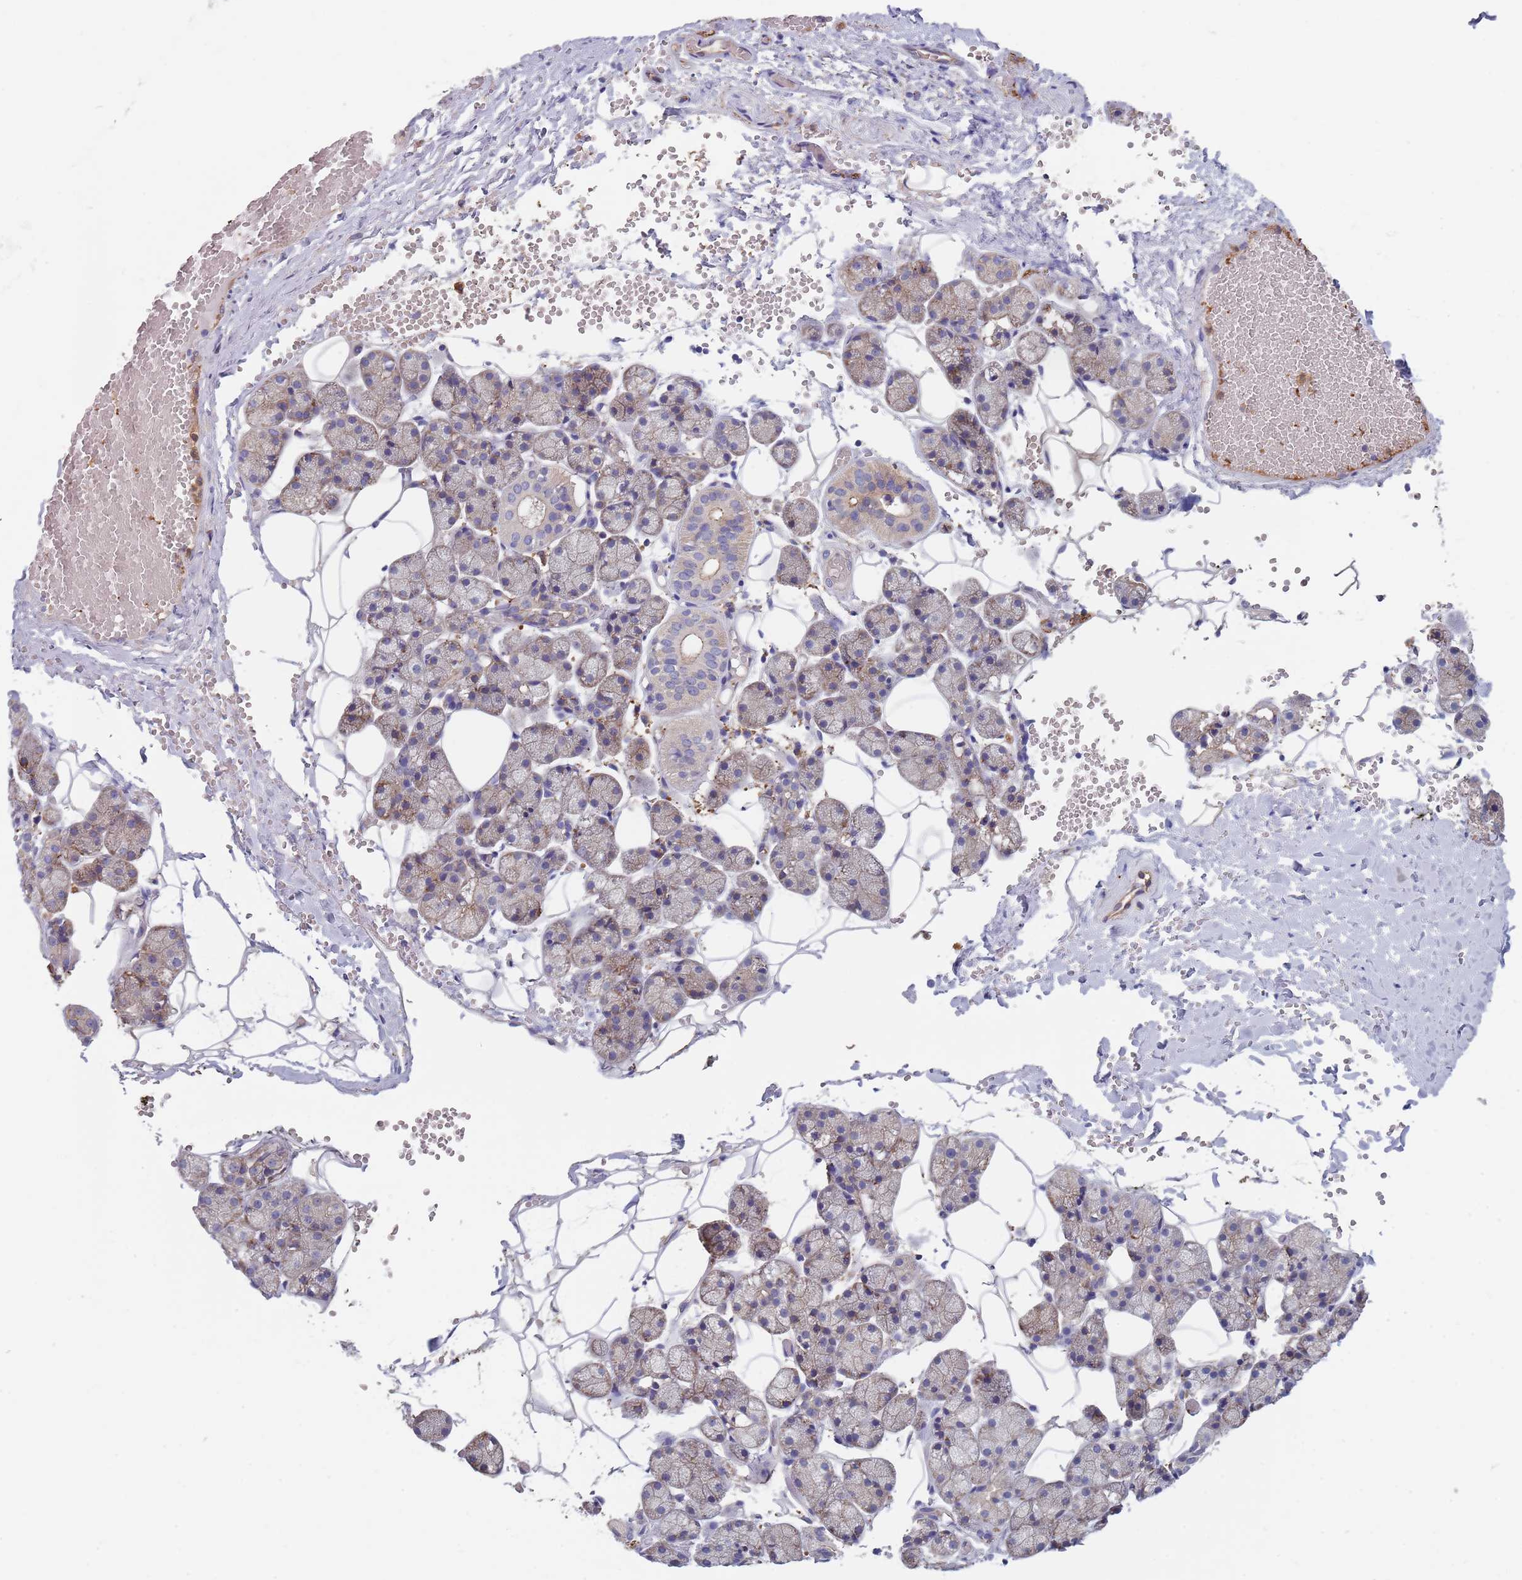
{"staining": {"intensity": "moderate", "quantity": "<25%", "location": "cytoplasmic/membranous"}, "tissue": "salivary gland", "cell_type": "Glandular cells", "image_type": "normal", "snomed": [{"axis": "morphology", "description": "Normal tissue, NOS"}, {"axis": "topography", "description": "Salivary gland"}], "caption": "Immunohistochemical staining of normal human salivary gland displays low levels of moderate cytoplasmic/membranous staining in approximately <25% of glandular cells. Nuclei are stained in blue.", "gene": "DCUN1D3", "patient": {"sex": "female", "age": 33}}